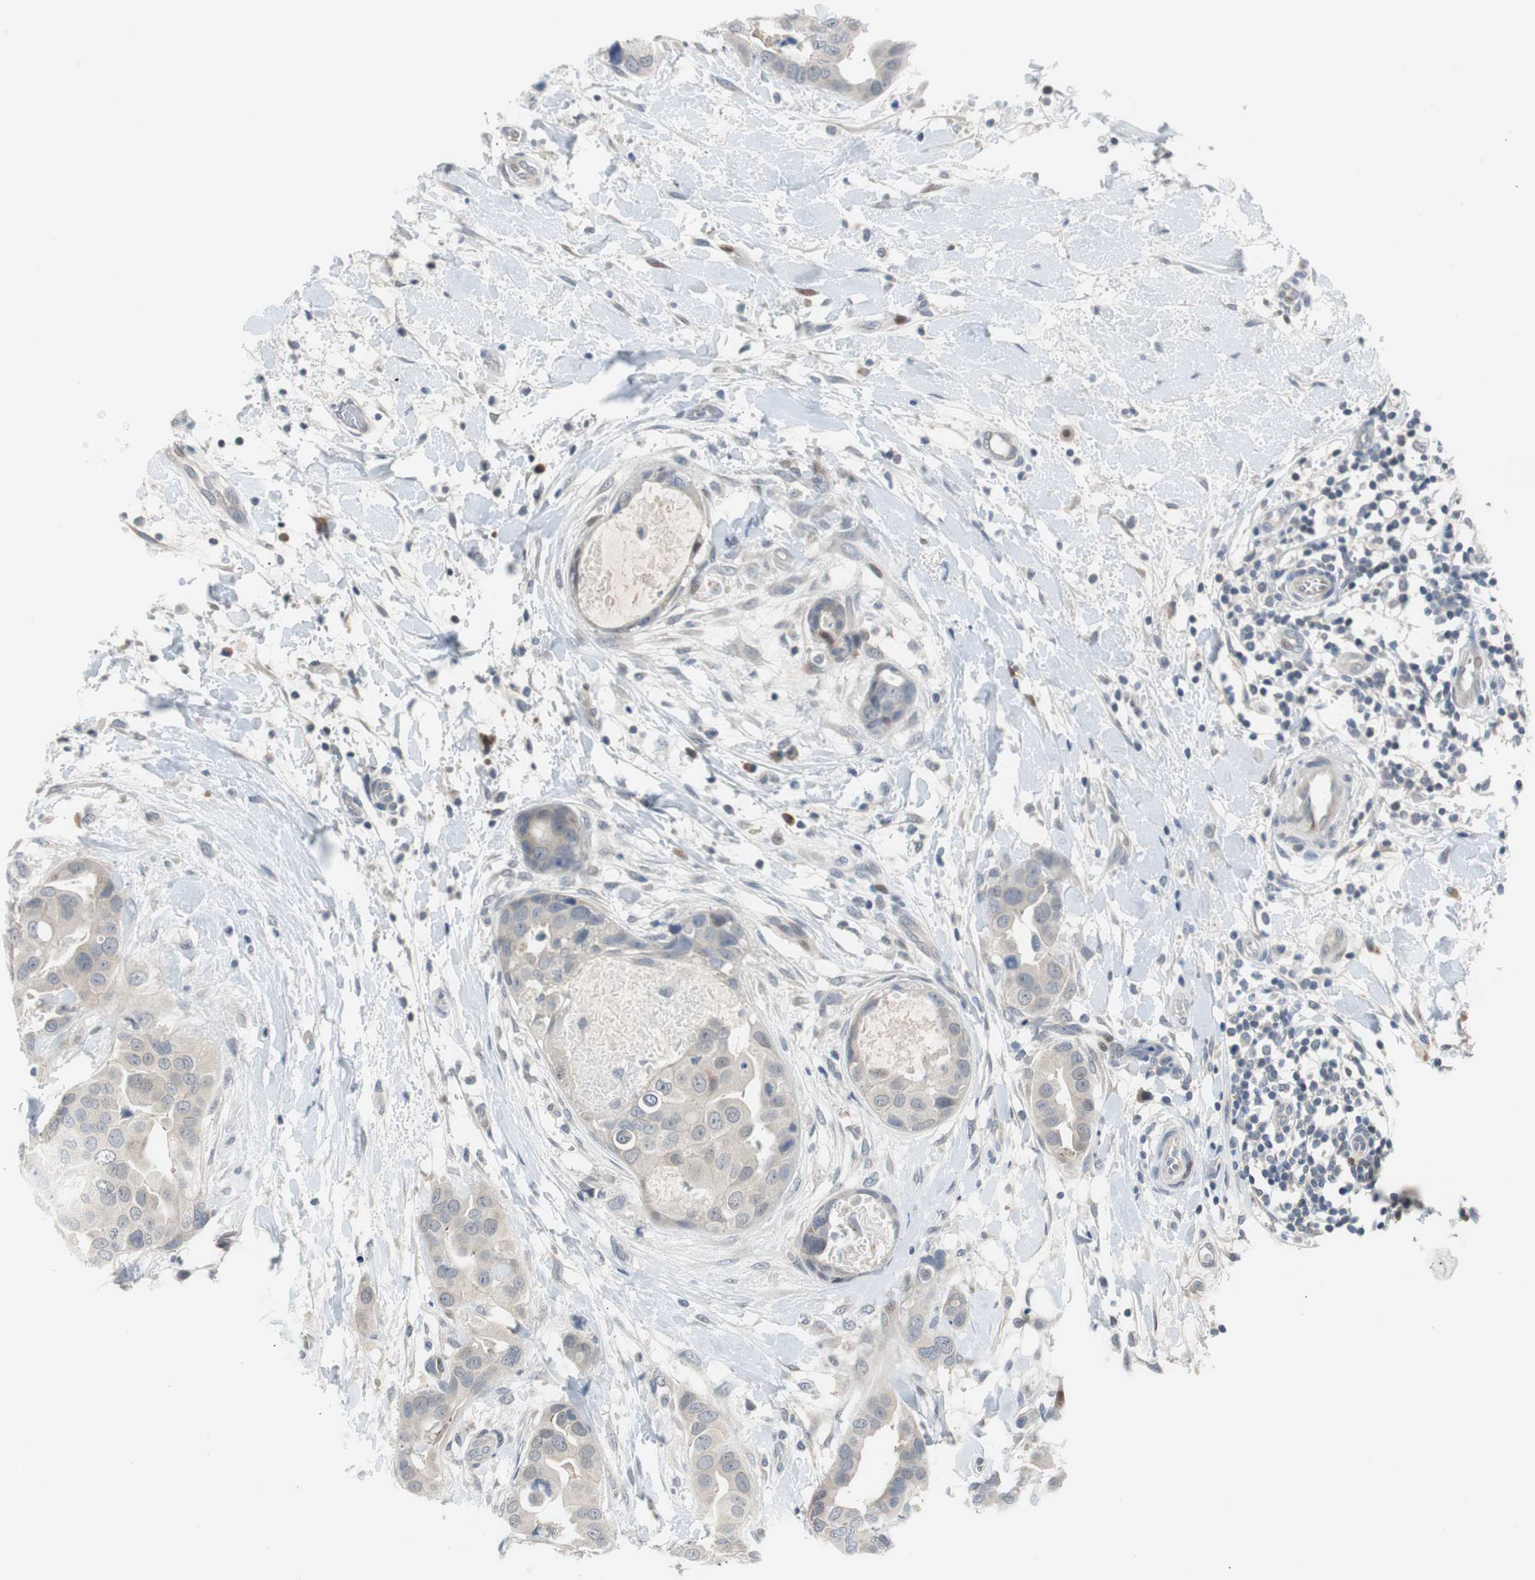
{"staining": {"intensity": "weak", "quantity": "<25%", "location": "cytoplasmic/membranous"}, "tissue": "breast cancer", "cell_type": "Tumor cells", "image_type": "cancer", "snomed": [{"axis": "morphology", "description": "Duct carcinoma"}, {"axis": "topography", "description": "Breast"}], "caption": "An image of human breast cancer (invasive ductal carcinoma) is negative for staining in tumor cells.", "gene": "MAP2K4", "patient": {"sex": "female", "age": 40}}